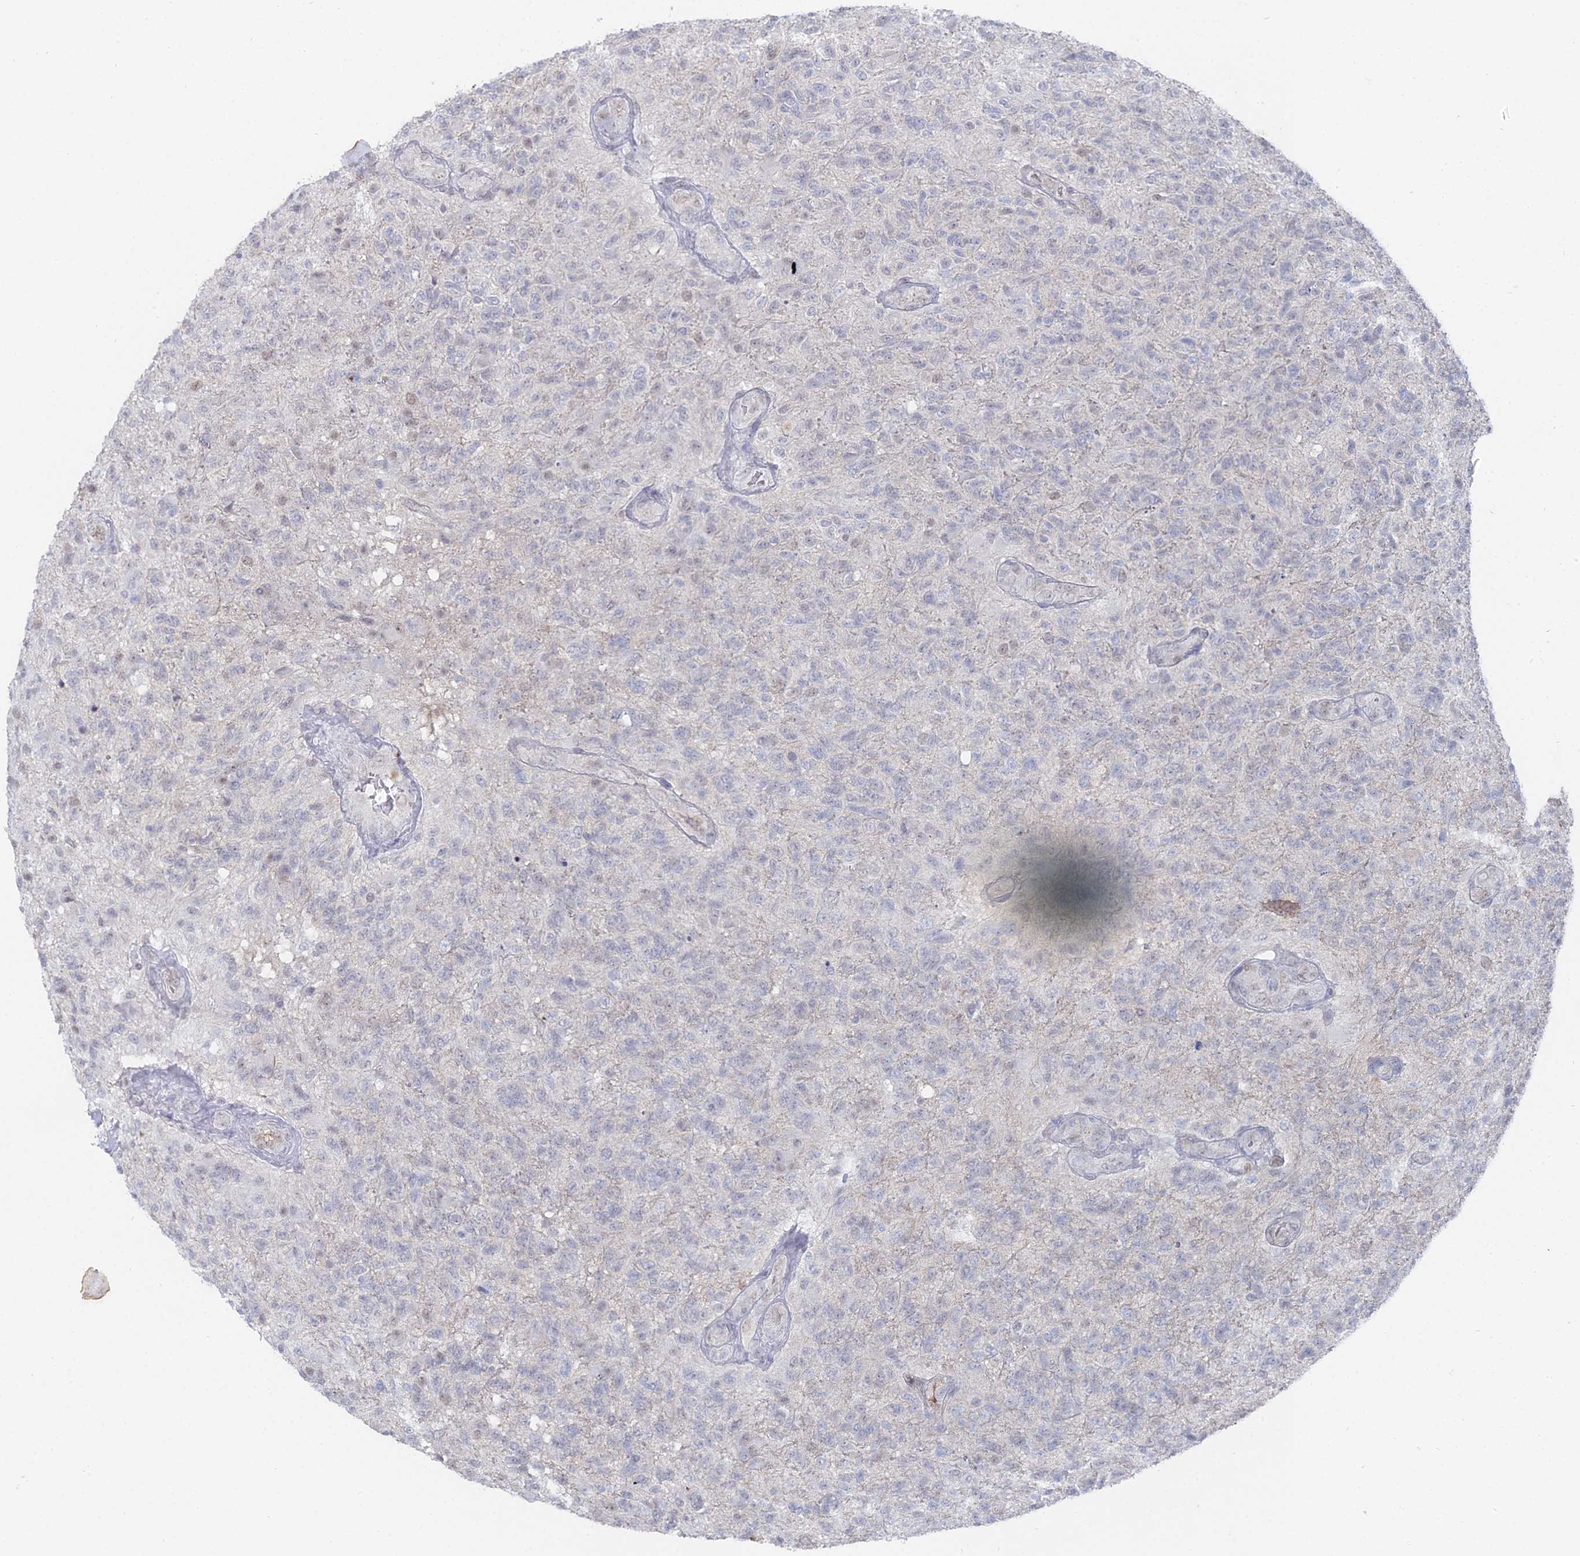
{"staining": {"intensity": "negative", "quantity": "none", "location": "none"}, "tissue": "glioma", "cell_type": "Tumor cells", "image_type": "cancer", "snomed": [{"axis": "morphology", "description": "Glioma, malignant, High grade"}, {"axis": "topography", "description": "Brain"}], "caption": "A high-resolution histopathology image shows IHC staining of glioma, which displays no significant staining in tumor cells.", "gene": "THAP4", "patient": {"sex": "male", "age": 56}}